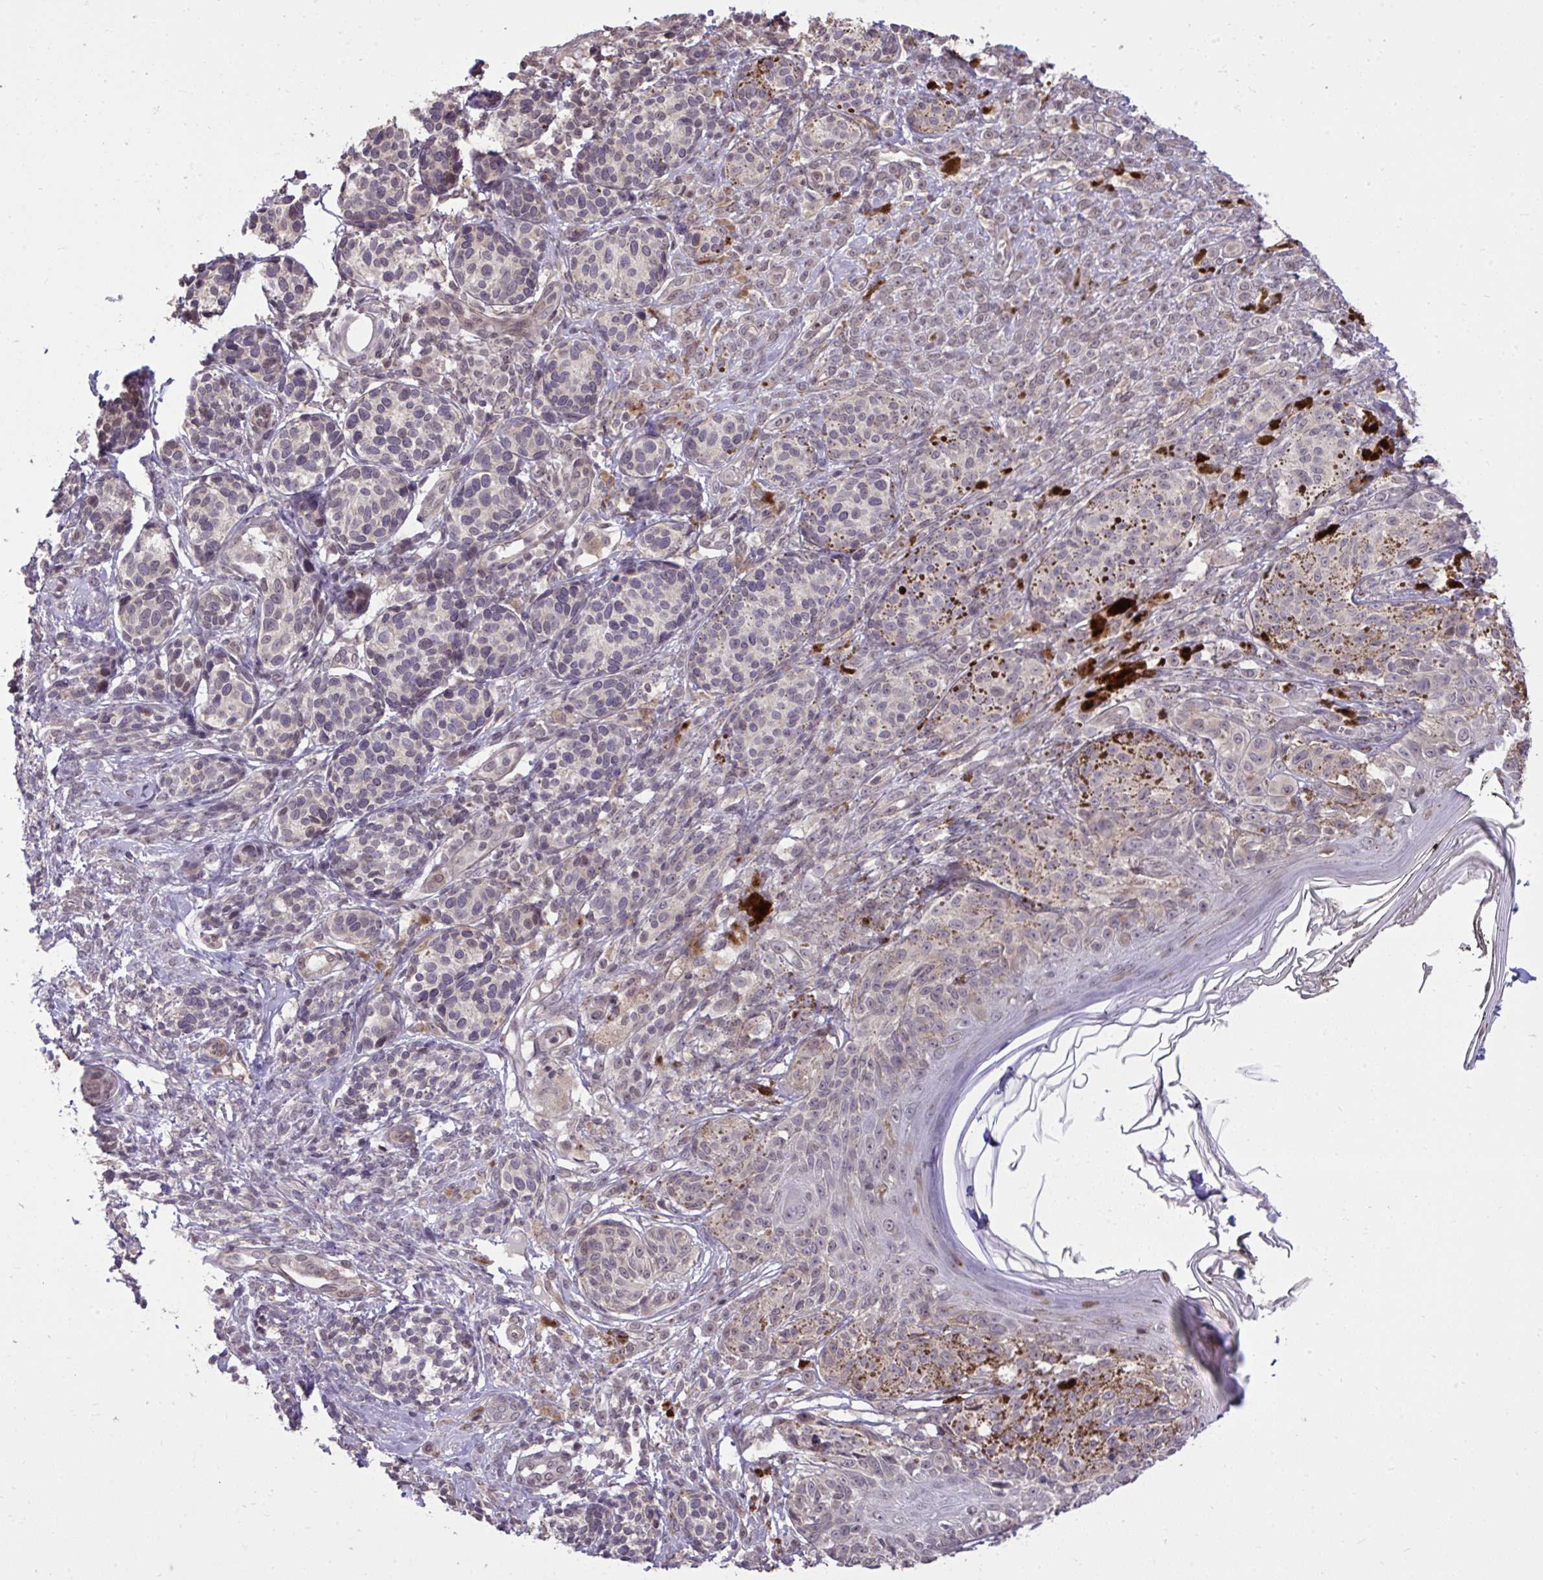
{"staining": {"intensity": "negative", "quantity": "none", "location": "none"}, "tissue": "melanoma", "cell_type": "Tumor cells", "image_type": "cancer", "snomed": [{"axis": "morphology", "description": "Malignant melanoma, NOS"}, {"axis": "topography", "description": "Skin"}], "caption": "High power microscopy micrograph of an immunohistochemistry histopathology image of melanoma, revealing no significant expression in tumor cells.", "gene": "CYP20A1", "patient": {"sex": "male", "age": 42}}